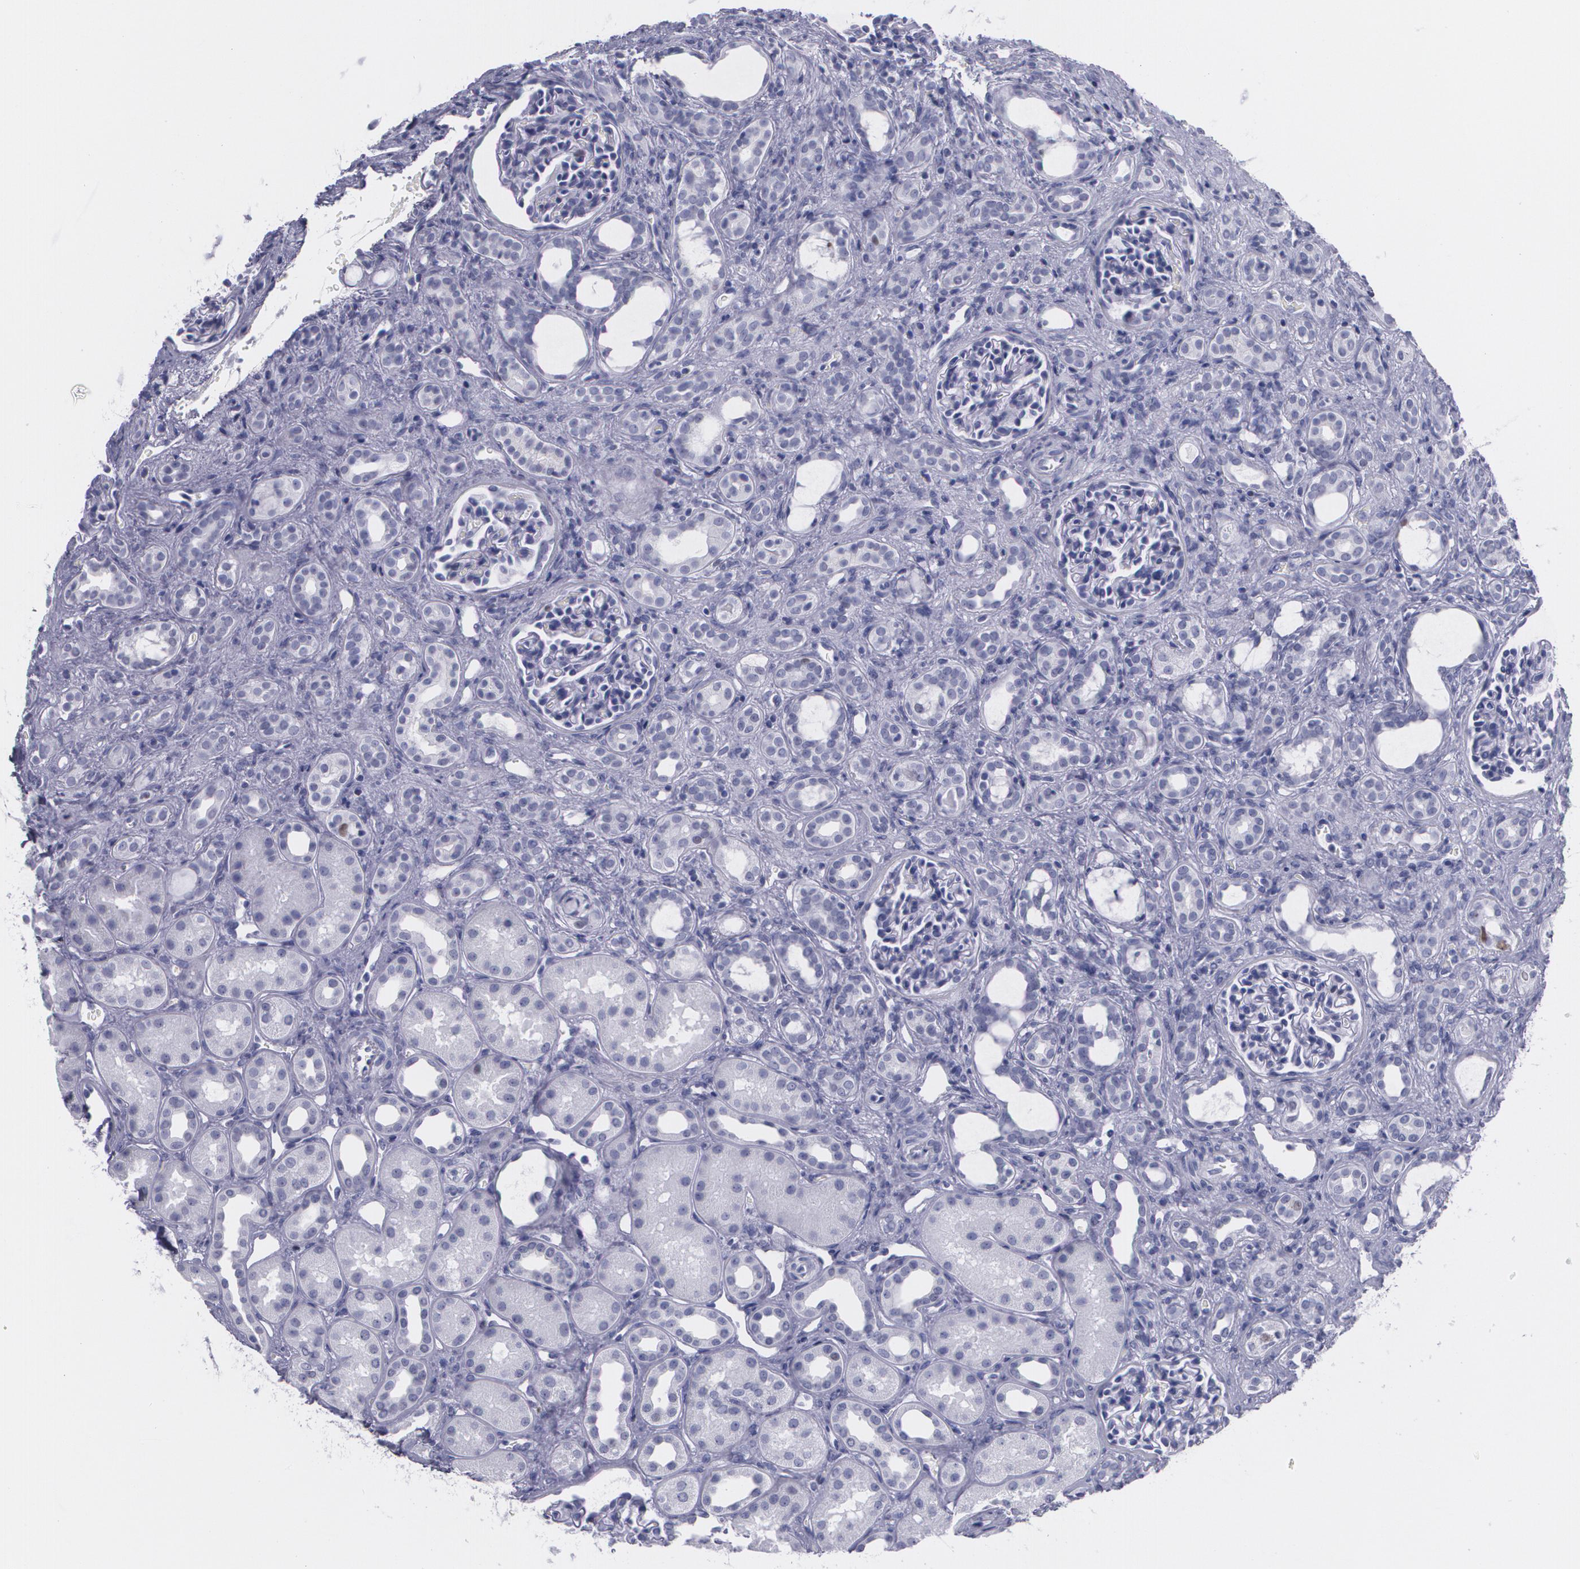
{"staining": {"intensity": "negative", "quantity": "none", "location": "none"}, "tissue": "kidney", "cell_type": "Cells in glomeruli", "image_type": "normal", "snomed": [{"axis": "morphology", "description": "Normal tissue, NOS"}, {"axis": "topography", "description": "Kidney"}], "caption": "This is an immunohistochemistry histopathology image of normal human kidney. There is no positivity in cells in glomeruli.", "gene": "TP53", "patient": {"sex": "male", "age": 7}}